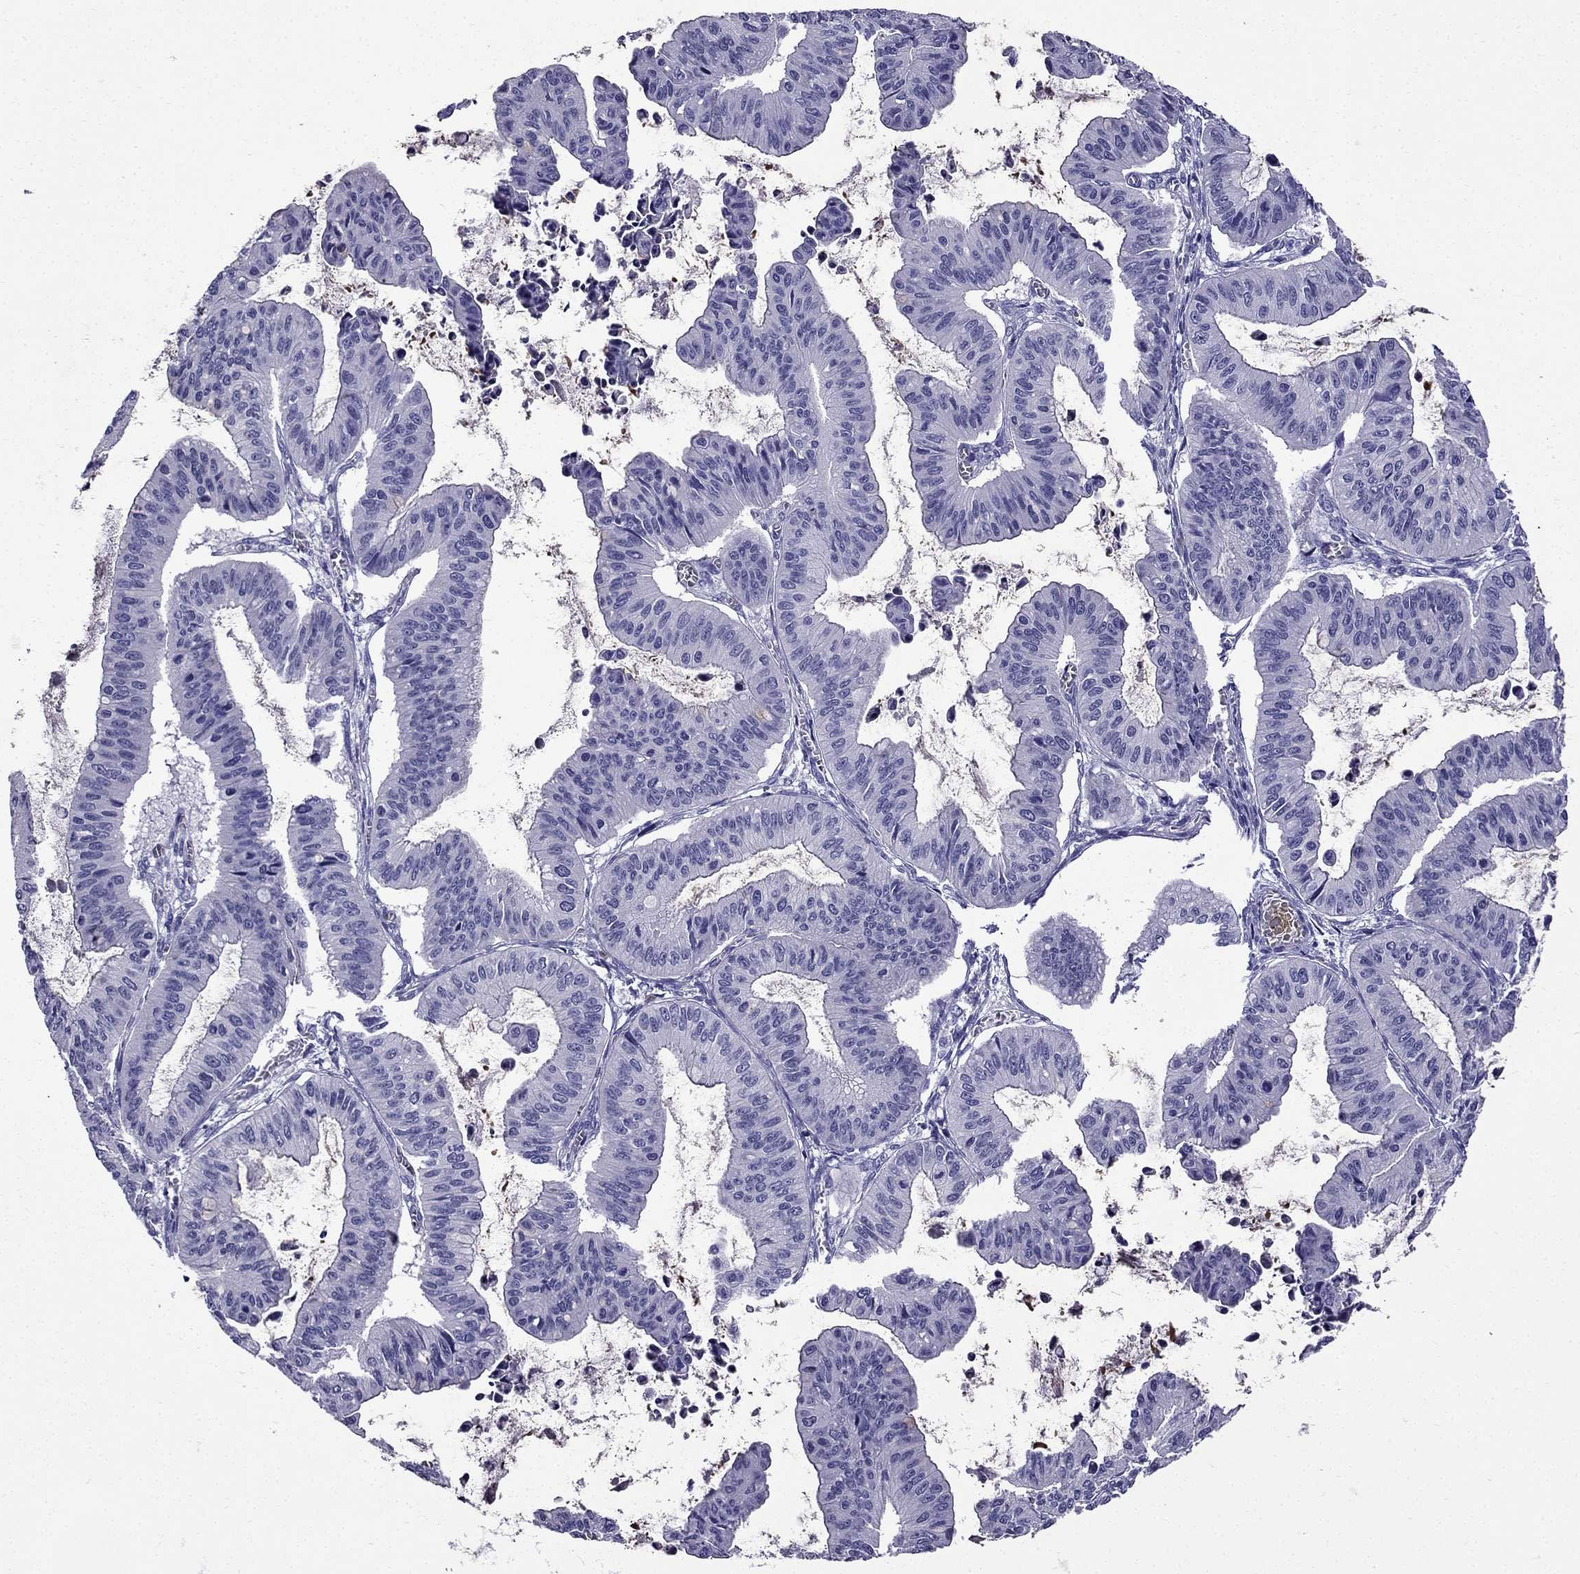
{"staining": {"intensity": "negative", "quantity": "none", "location": "none"}, "tissue": "ovarian cancer", "cell_type": "Tumor cells", "image_type": "cancer", "snomed": [{"axis": "morphology", "description": "Cystadenocarcinoma, mucinous, NOS"}, {"axis": "topography", "description": "Ovary"}], "caption": "Tumor cells show no significant protein expression in mucinous cystadenocarcinoma (ovarian). (DAB immunohistochemistry visualized using brightfield microscopy, high magnification).", "gene": "ERC2", "patient": {"sex": "female", "age": 72}}